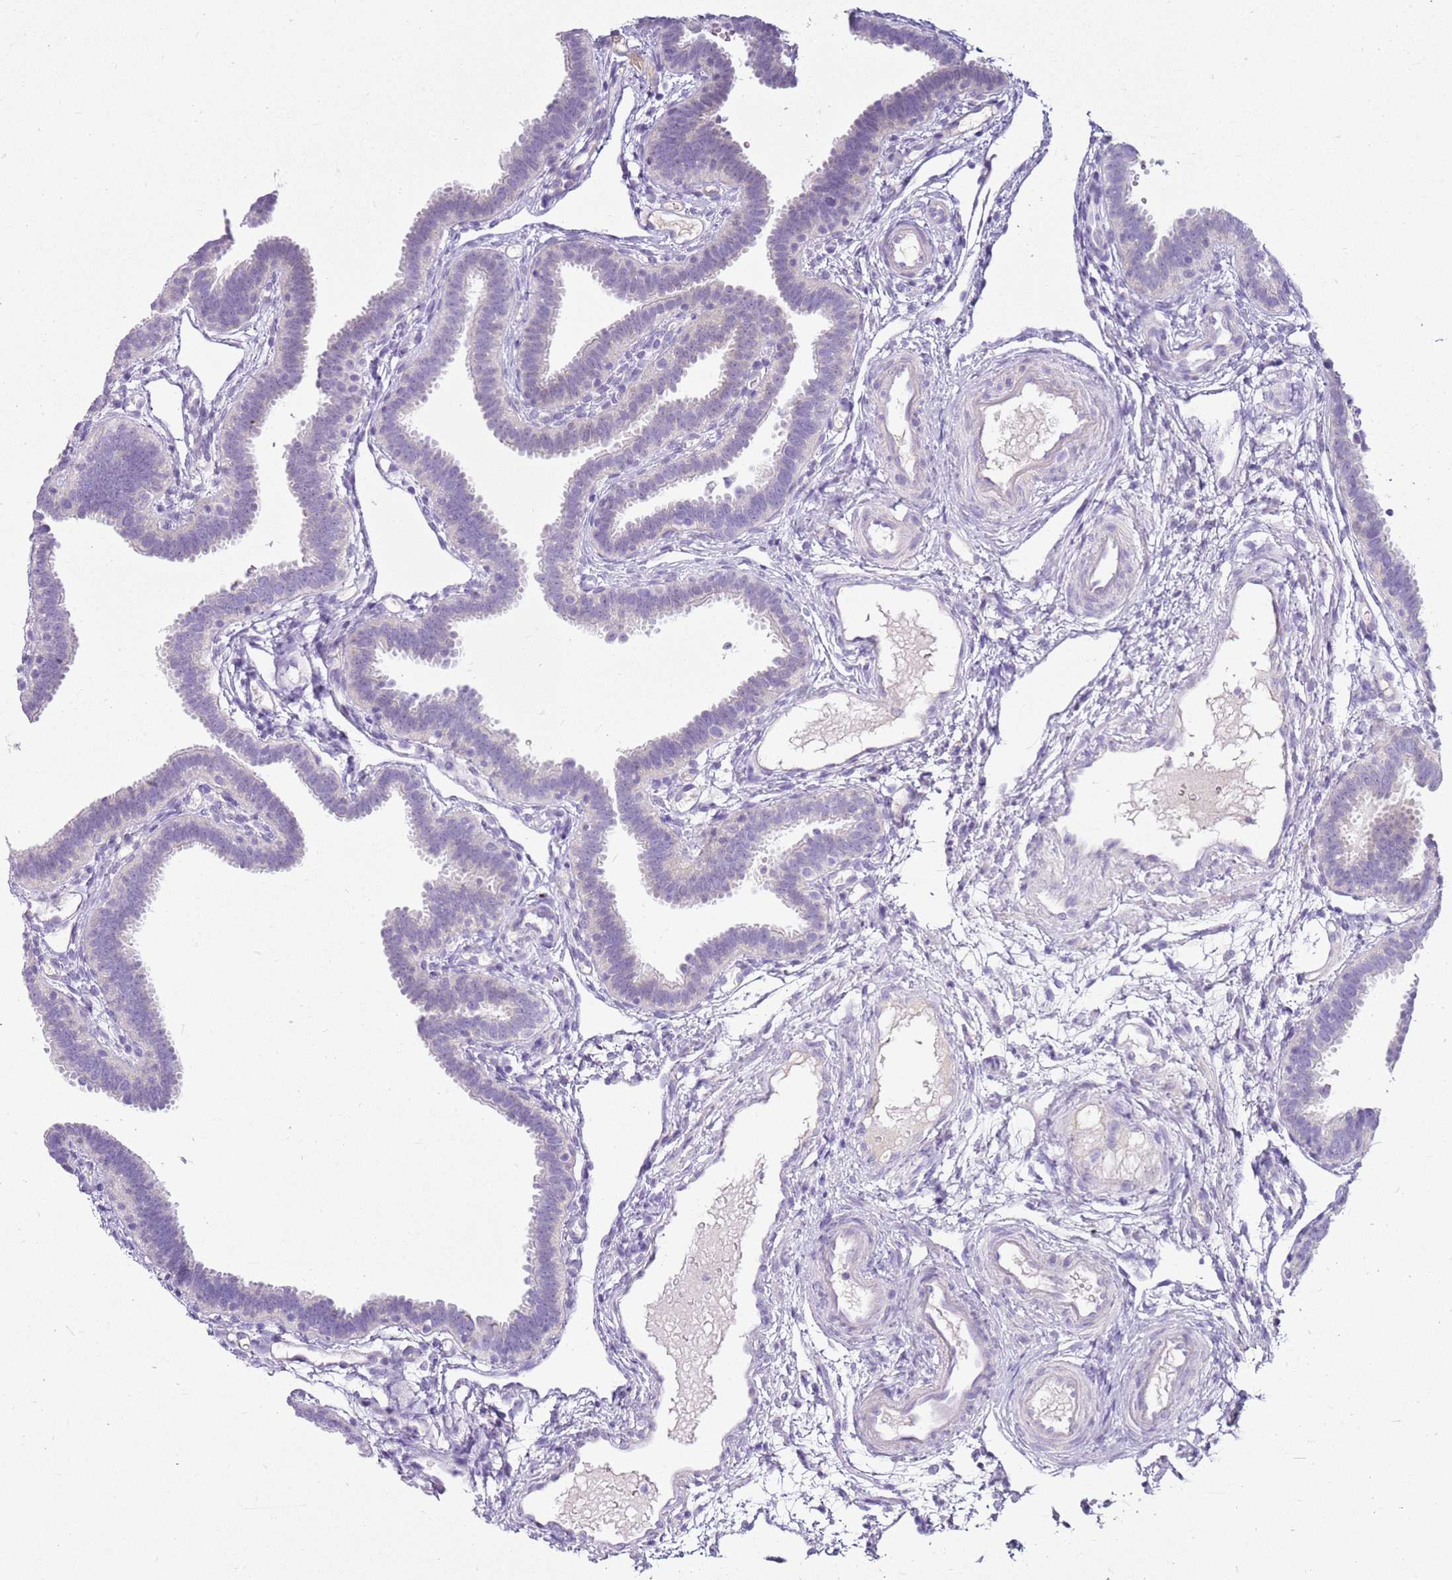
{"staining": {"intensity": "negative", "quantity": "none", "location": "none"}, "tissue": "fallopian tube", "cell_type": "Glandular cells", "image_type": "normal", "snomed": [{"axis": "morphology", "description": "Normal tissue, NOS"}, {"axis": "topography", "description": "Fallopian tube"}], "caption": "Immunohistochemistry (IHC) of normal human fallopian tube shows no expression in glandular cells. Nuclei are stained in blue.", "gene": "FABP2", "patient": {"sex": "female", "age": 37}}